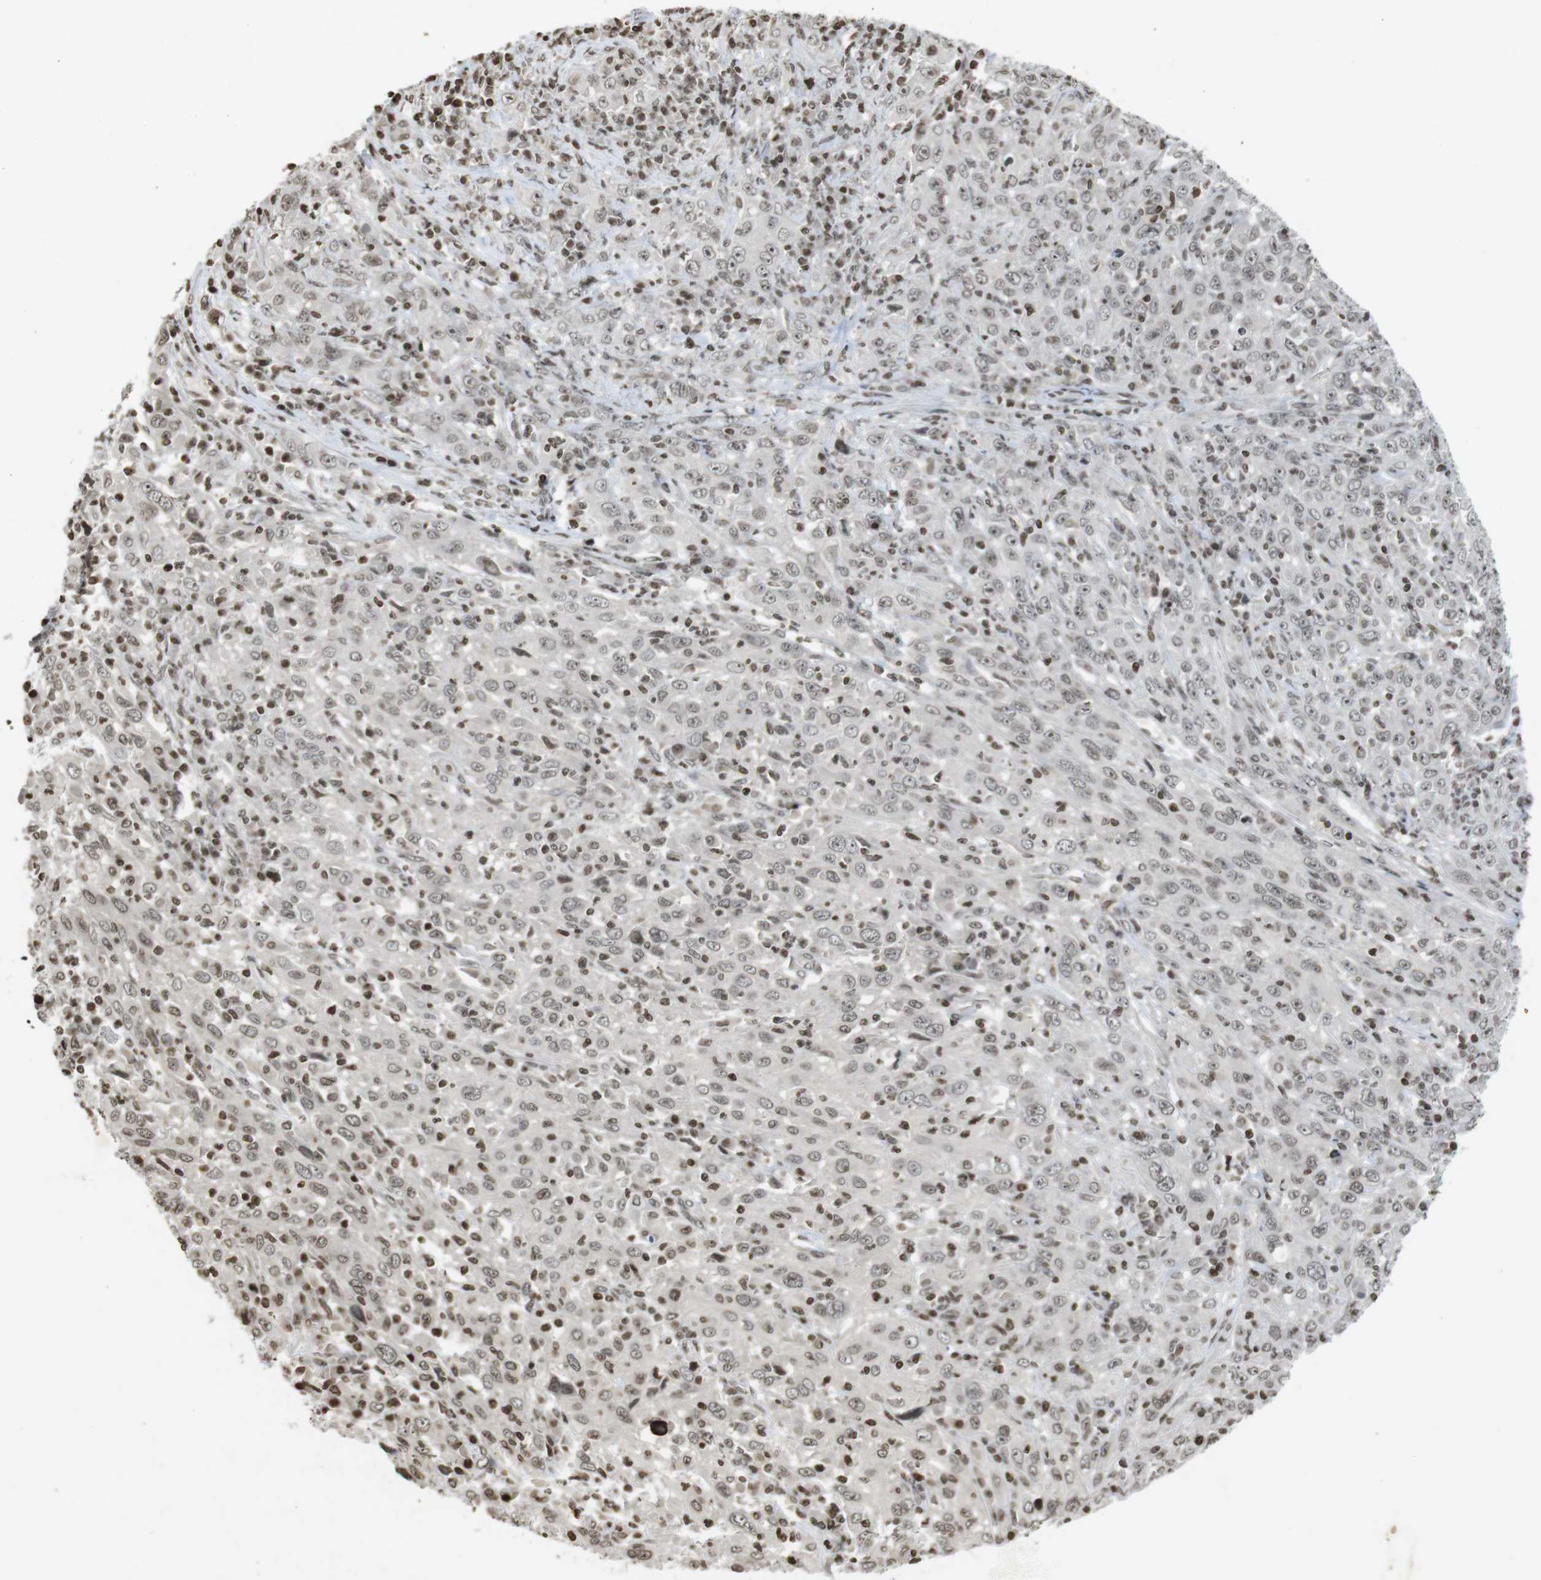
{"staining": {"intensity": "weak", "quantity": "25%-75%", "location": "nuclear"}, "tissue": "cervical cancer", "cell_type": "Tumor cells", "image_type": "cancer", "snomed": [{"axis": "morphology", "description": "Squamous cell carcinoma, NOS"}, {"axis": "topography", "description": "Cervix"}], "caption": "This histopathology image reveals immunohistochemistry staining of human cervical squamous cell carcinoma, with low weak nuclear expression in about 25%-75% of tumor cells.", "gene": "FOXA3", "patient": {"sex": "female", "age": 46}}